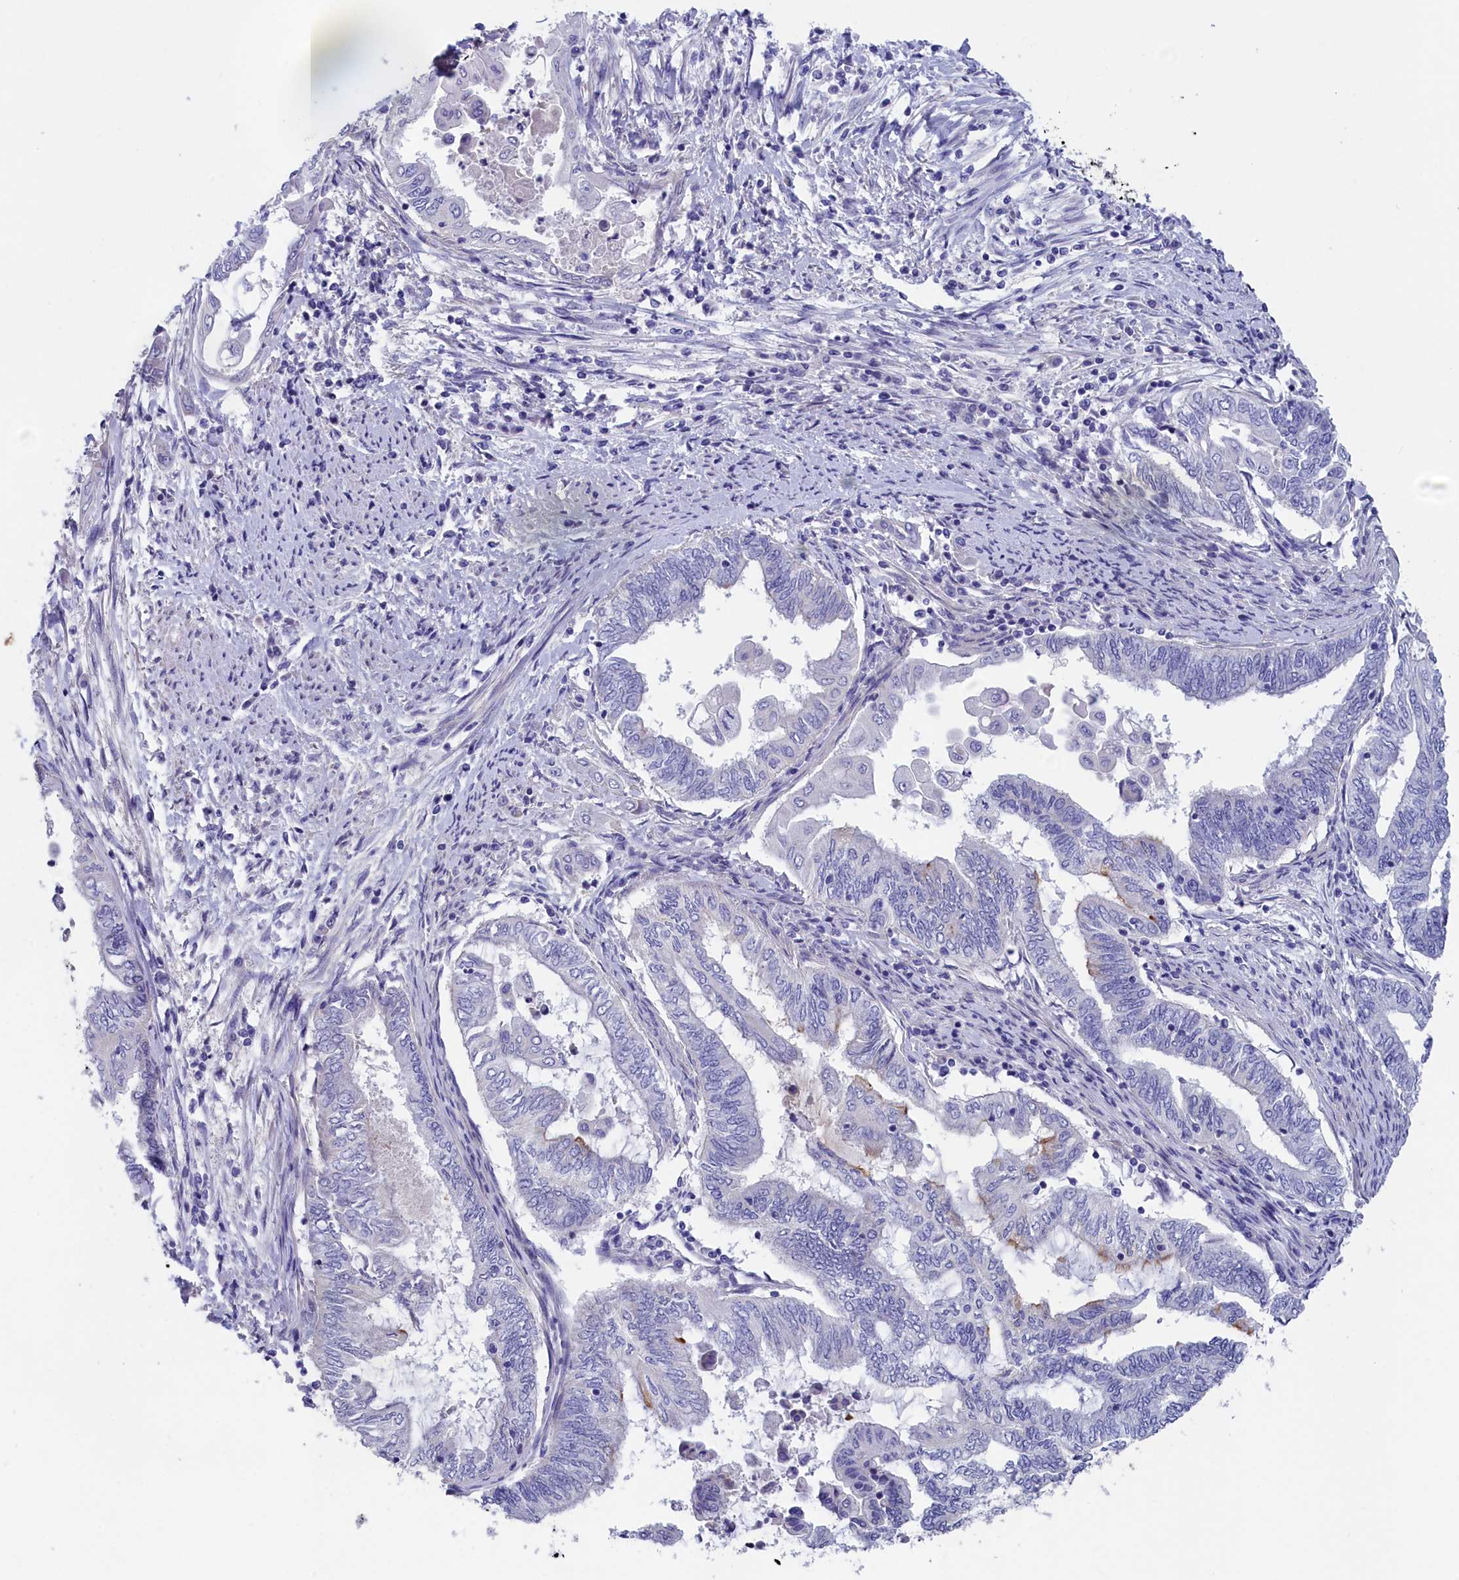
{"staining": {"intensity": "negative", "quantity": "none", "location": "none"}, "tissue": "endometrial cancer", "cell_type": "Tumor cells", "image_type": "cancer", "snomed": [{"axis": "morphology", "description": "Adenocarcinoma, NOS"}, {"axis": "topography", "description": "Uterus"}, {"axis": "topography", "description": "Endometrium"}], "caption": "The micrograph demonstrates no significant expression in tumor cells of endometrial adenocarcinoma. The staining is performed using DAB brown chromogen with nuclei counter-stained in using hematoxylin.", "gene": "PRDM12", "patient": {"sex": "female", "age": 70}}